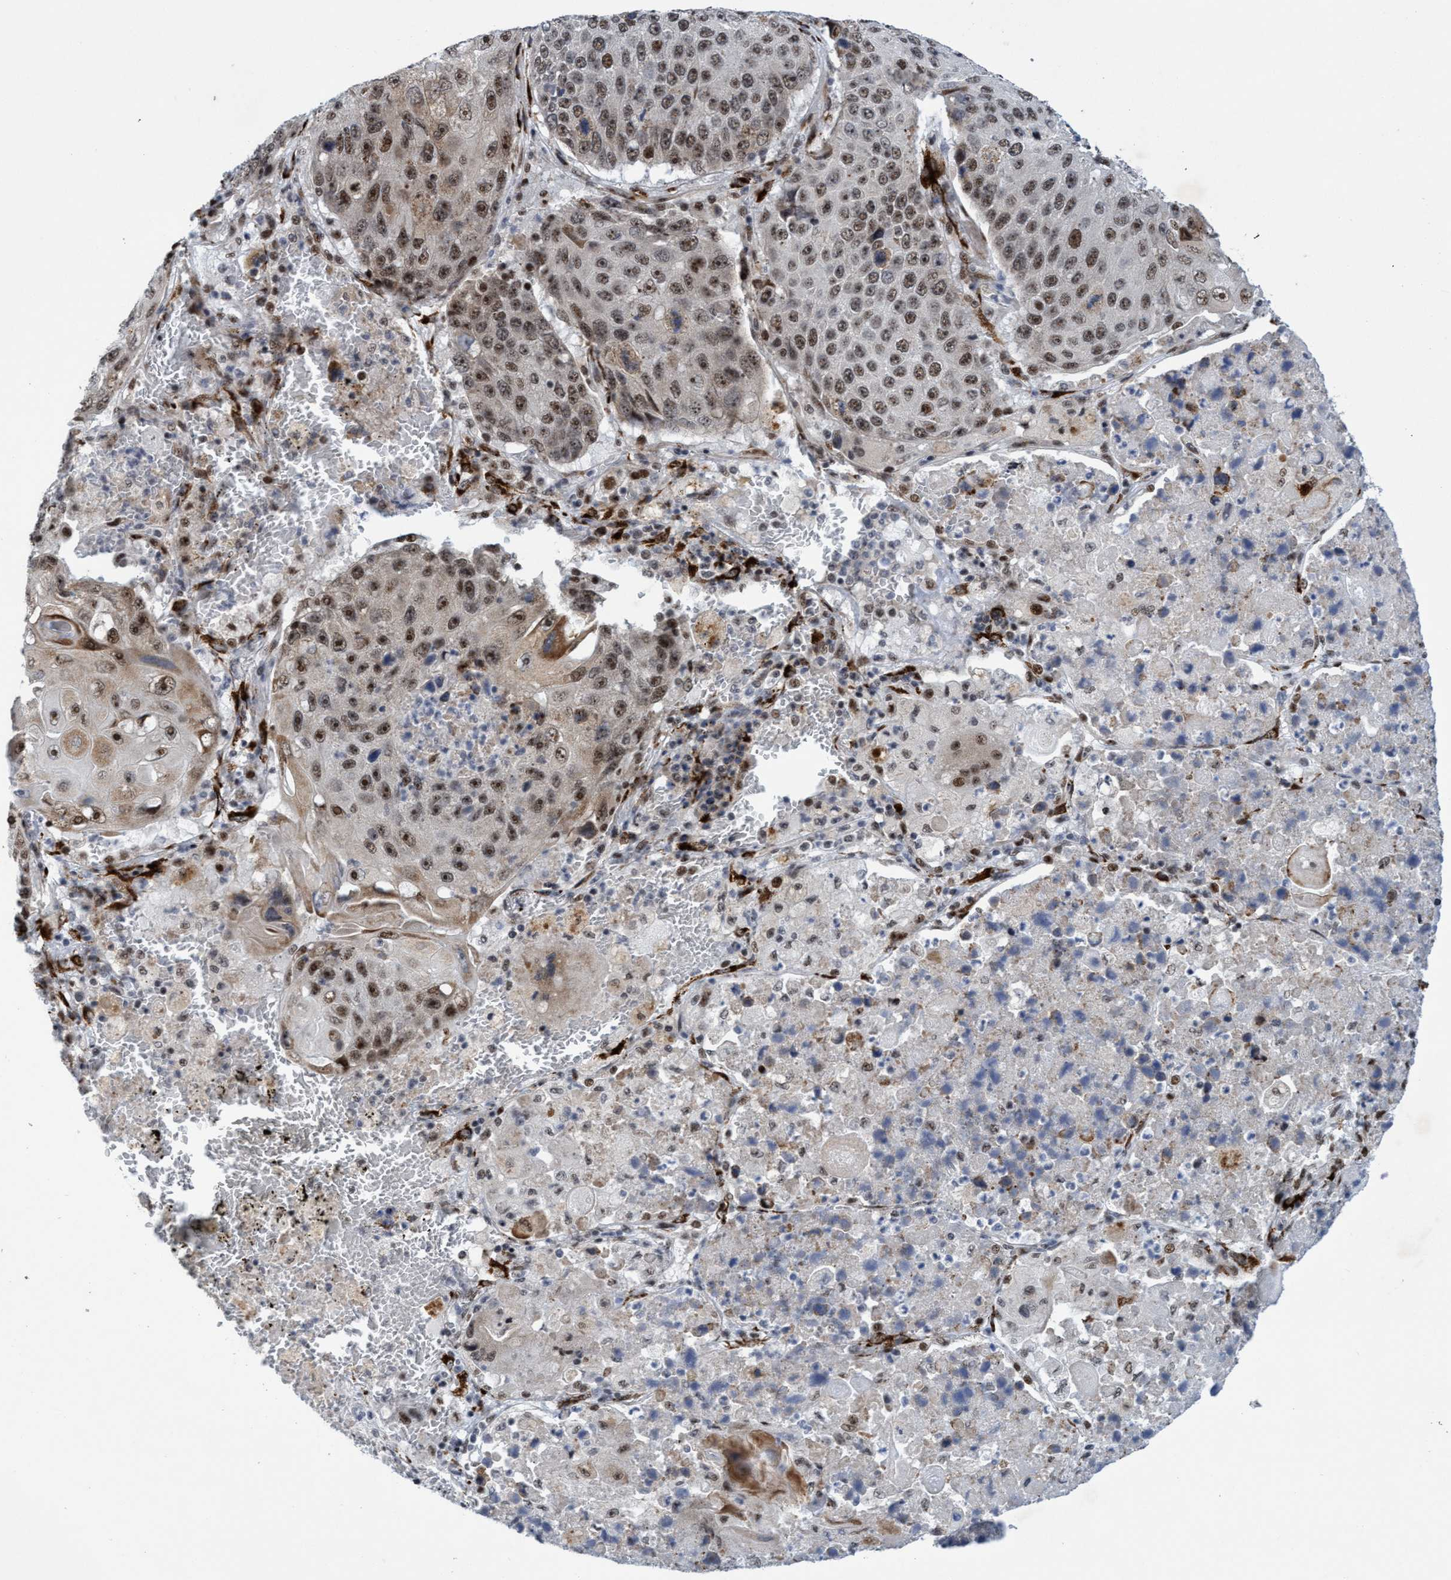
{"staining": {"intensity": "weak", "quantity": ">75%", "location": "nuclear"}, "tissue": "lung cancer", "cell_type": "Tumor cells", "image_type": "cancer", "snomed": [{"axis": "morphology", "description": "Squamous cell carcinoma, NOS"}, {"axis": "topography", "description": "Lung"}], "caption": "An immunohistochemistry image of tumor tissue is shown. Protein staining in brown highlights weak nuclear positivity in squamous cell carcinoma (lung) within tumor cells.", "gene": "GLT6D1", "patient": {"sex": "male", "age": 61}}